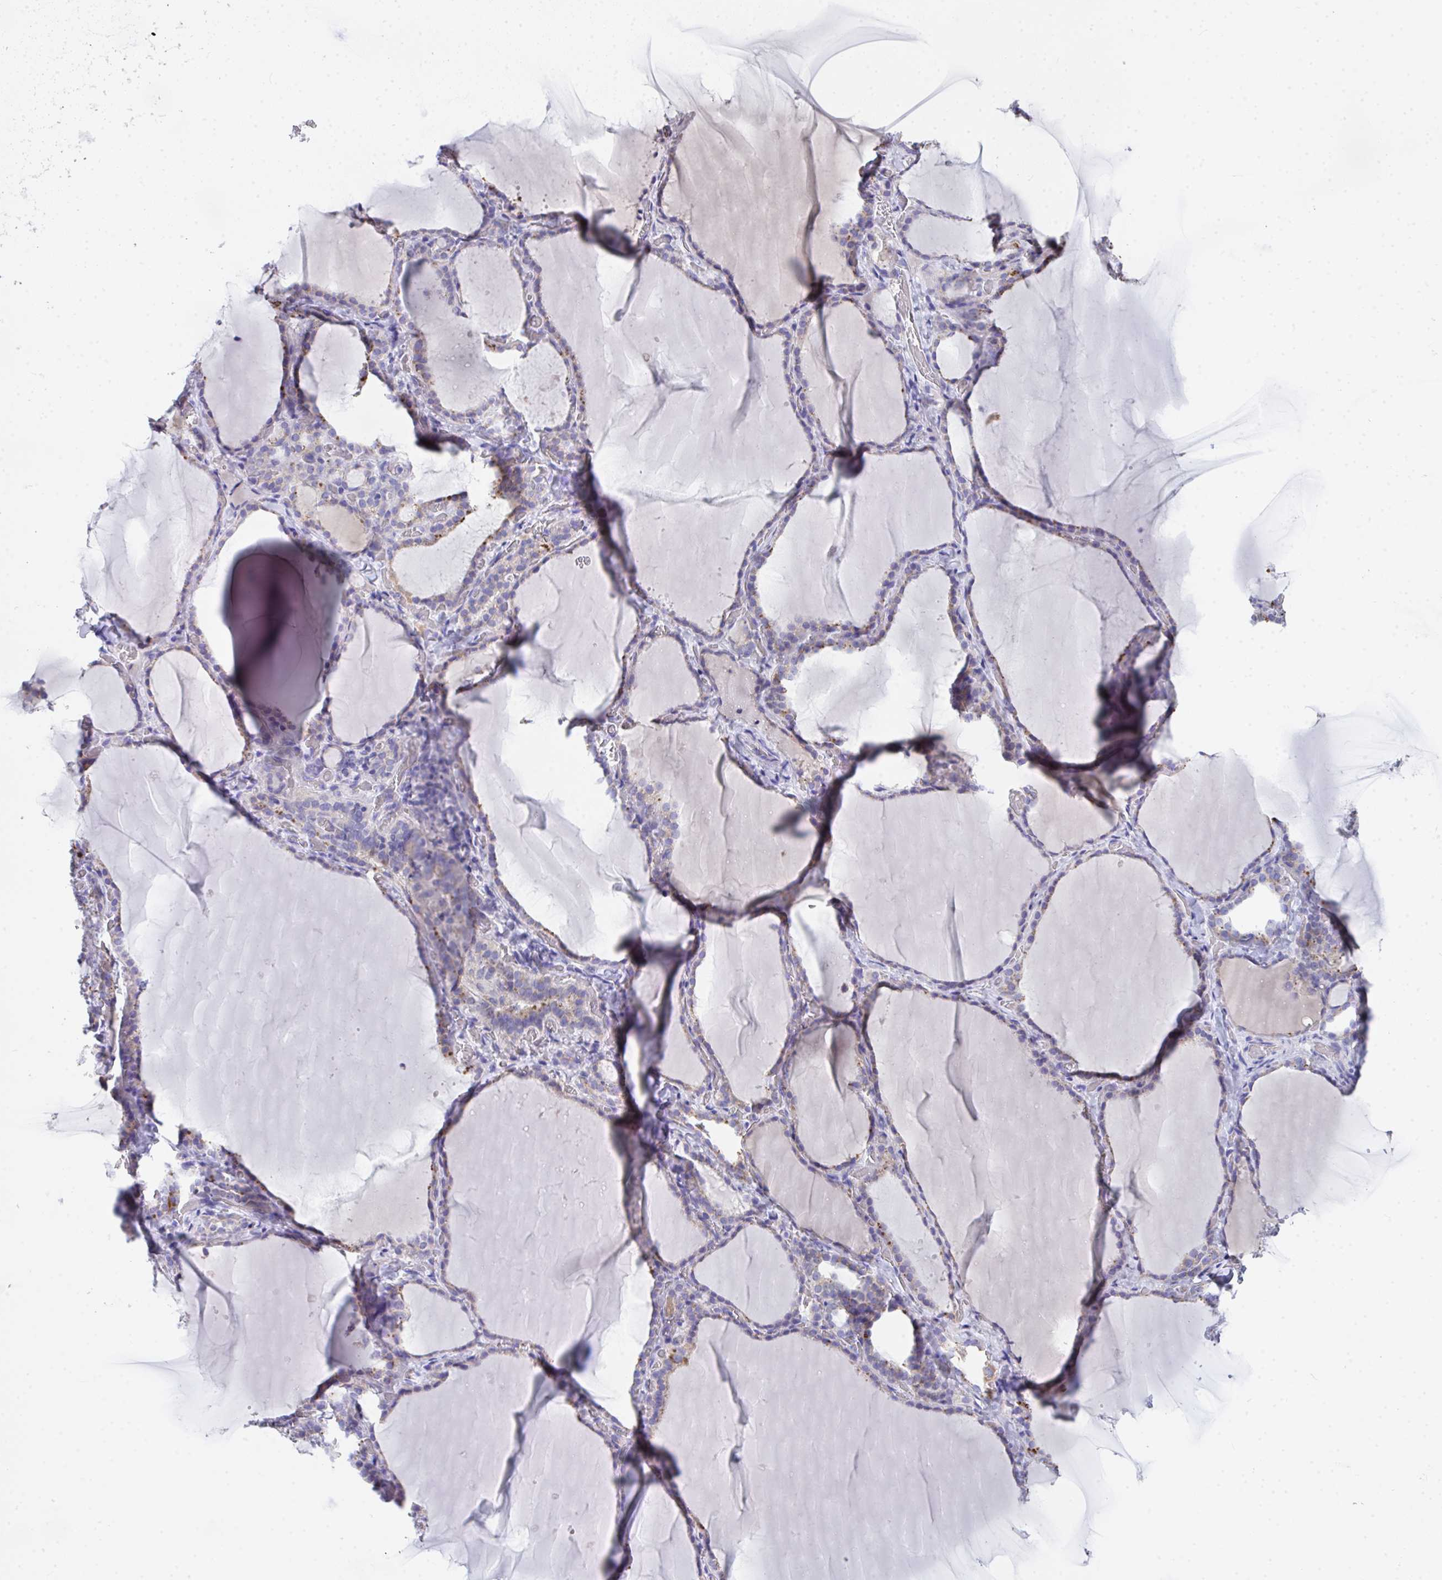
{"staining": {"intensity": "moderate", "quantity": "25%-75%", "location": "cytoplasmic/membranous"}, "tissue": "thyroid gland", "cell_type": "Glandular cells", "image_type": "normal", "snomed": [{"axis": "morphology", "description": "Normal tissue, NOS"}, {"axis": "topography", "description": "Thyroid gland"}], "caption": "This is a histology image of immunohistochemistry staining of benign thyroid gland, which shows moderate expression in the cytoplasmic/membranous of glandular cells.", "gene": "COA5", "patient": {"sex": "female", "age": 22}}